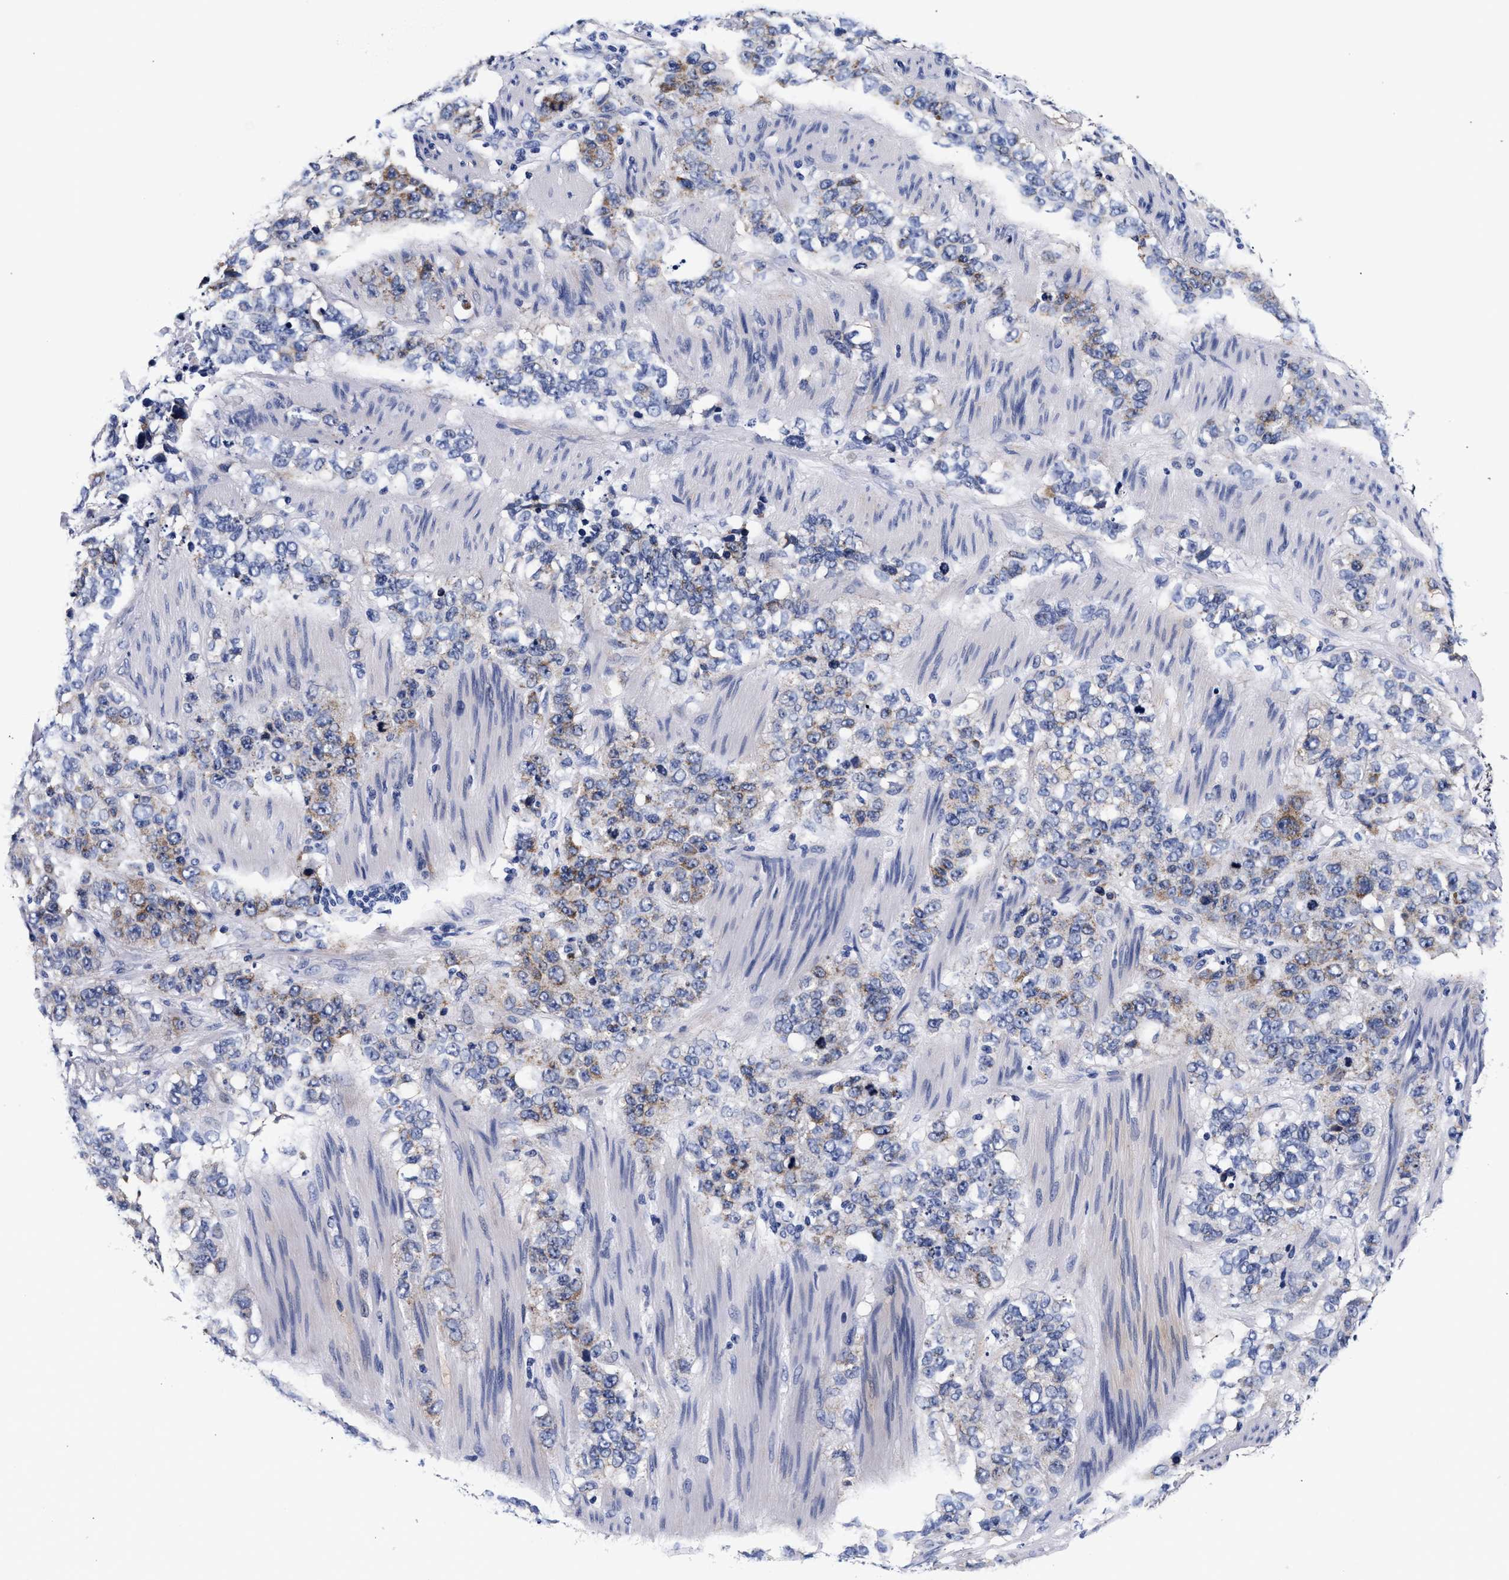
{"staining": {"intensity": "moderate", "quantity": "25%-75%", "location": "cytoplasmic/membranous"}, "tissue": "stomach cancer", "cell_type": "Tumor cells", "image_type": "cancer", "snomed": [{"axis": "morphology", "description": "Adenocarcinoma, NOS"}, {"axis": "topography", "description": "Stomach"}], "caption": "This is a micrograph of immunohistochemistry (IHC) staining of adenocarcinoma (stomach), which shows moderate expression in the cytoplasmic/membranous of tumor cells.", "gene": "RAB3B", "patient": {"sex": "male", "age": 48}}